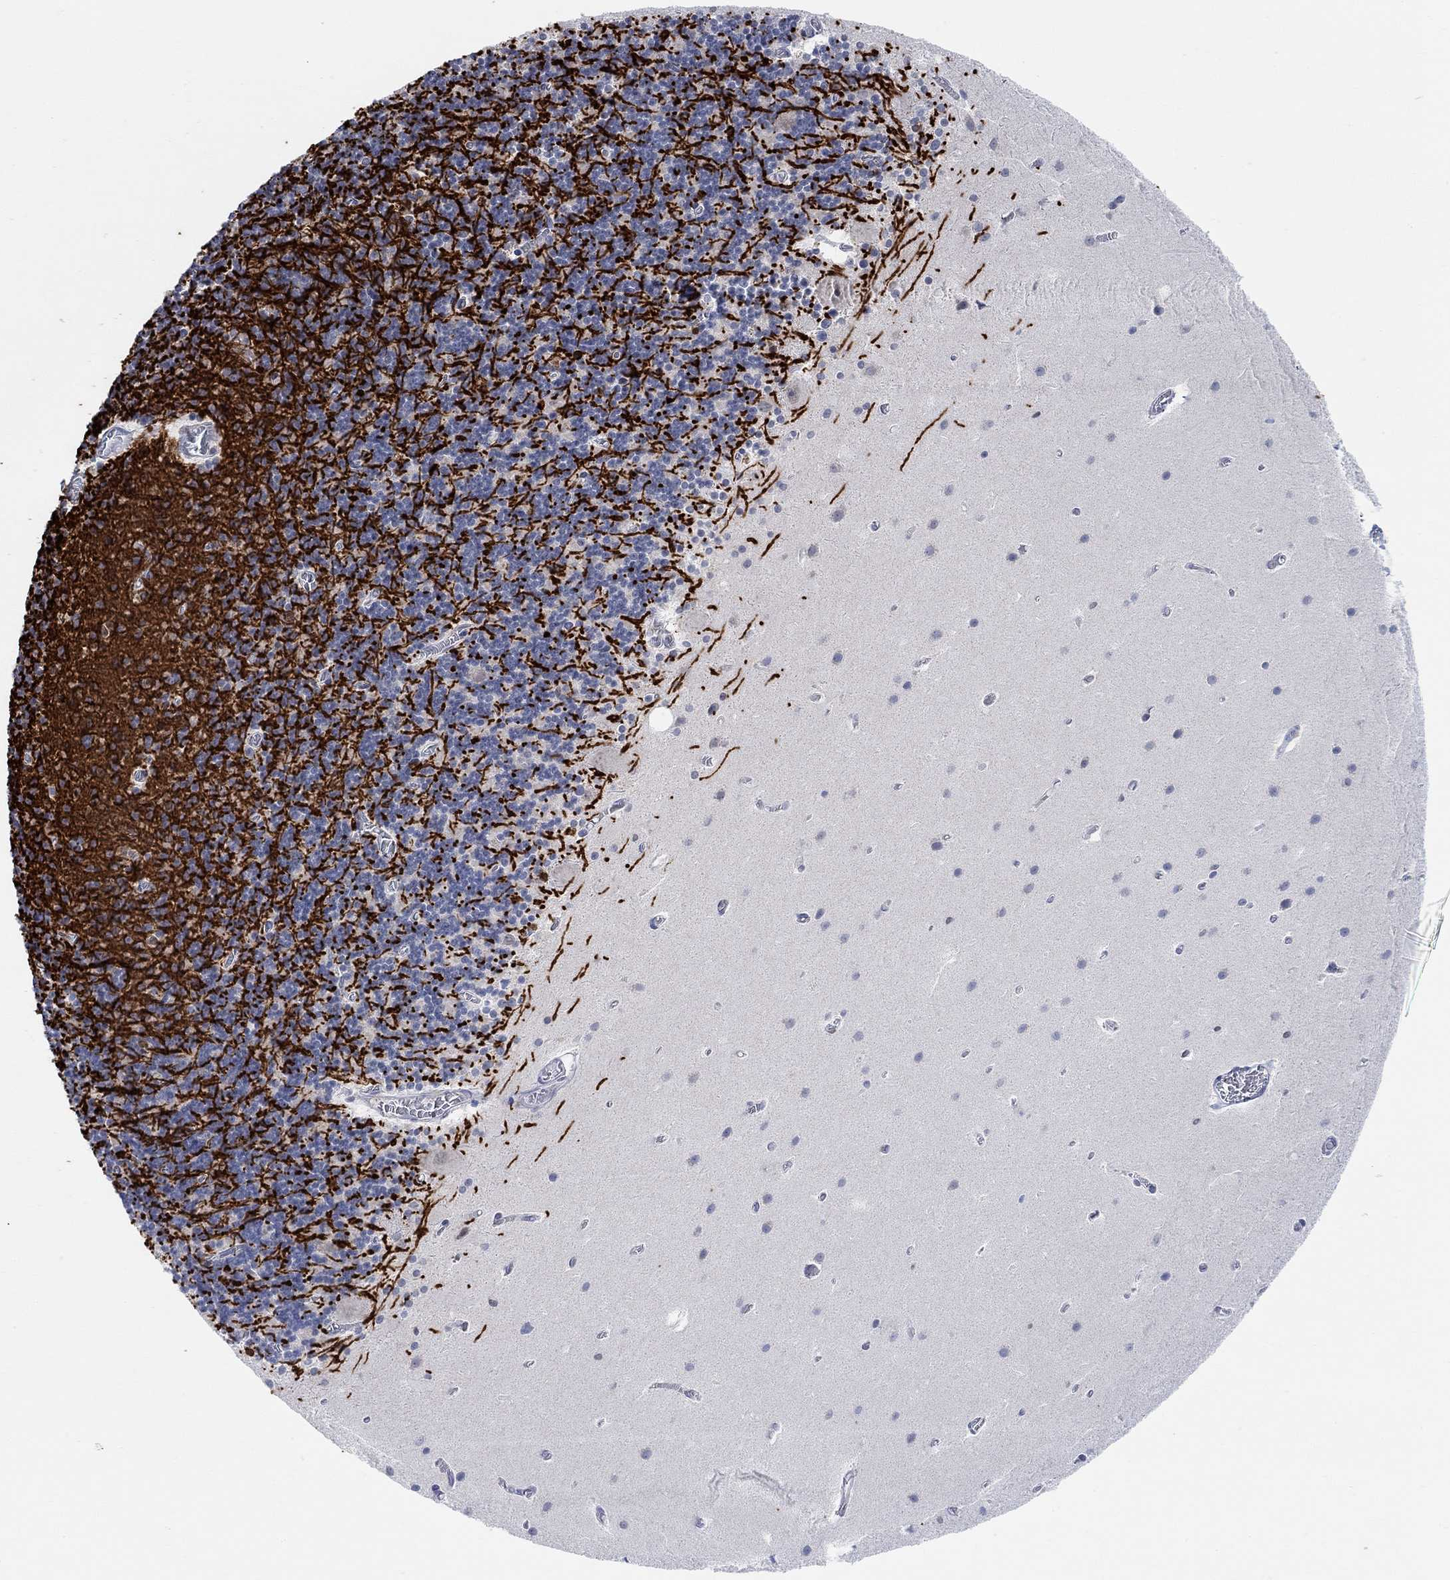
{"staining": {"intensity": "negative", "quantity": "none", "location": "none"}, "tissue": "cerebellum", "cell_type": "Cells in granular layer", "image_type": "normal", "snomed": [{"axis": "morphology", "description": "Normal tissue, NOS"}, {"axis": "topography", "description": "Cerebellum"}], "caption": "Human cerebellum stained for a protein using immunohistochemistry shows no positivity in cells in granular layer.", "gene": "RIMS1", "patient": {"sex": "male", "age": 70}}